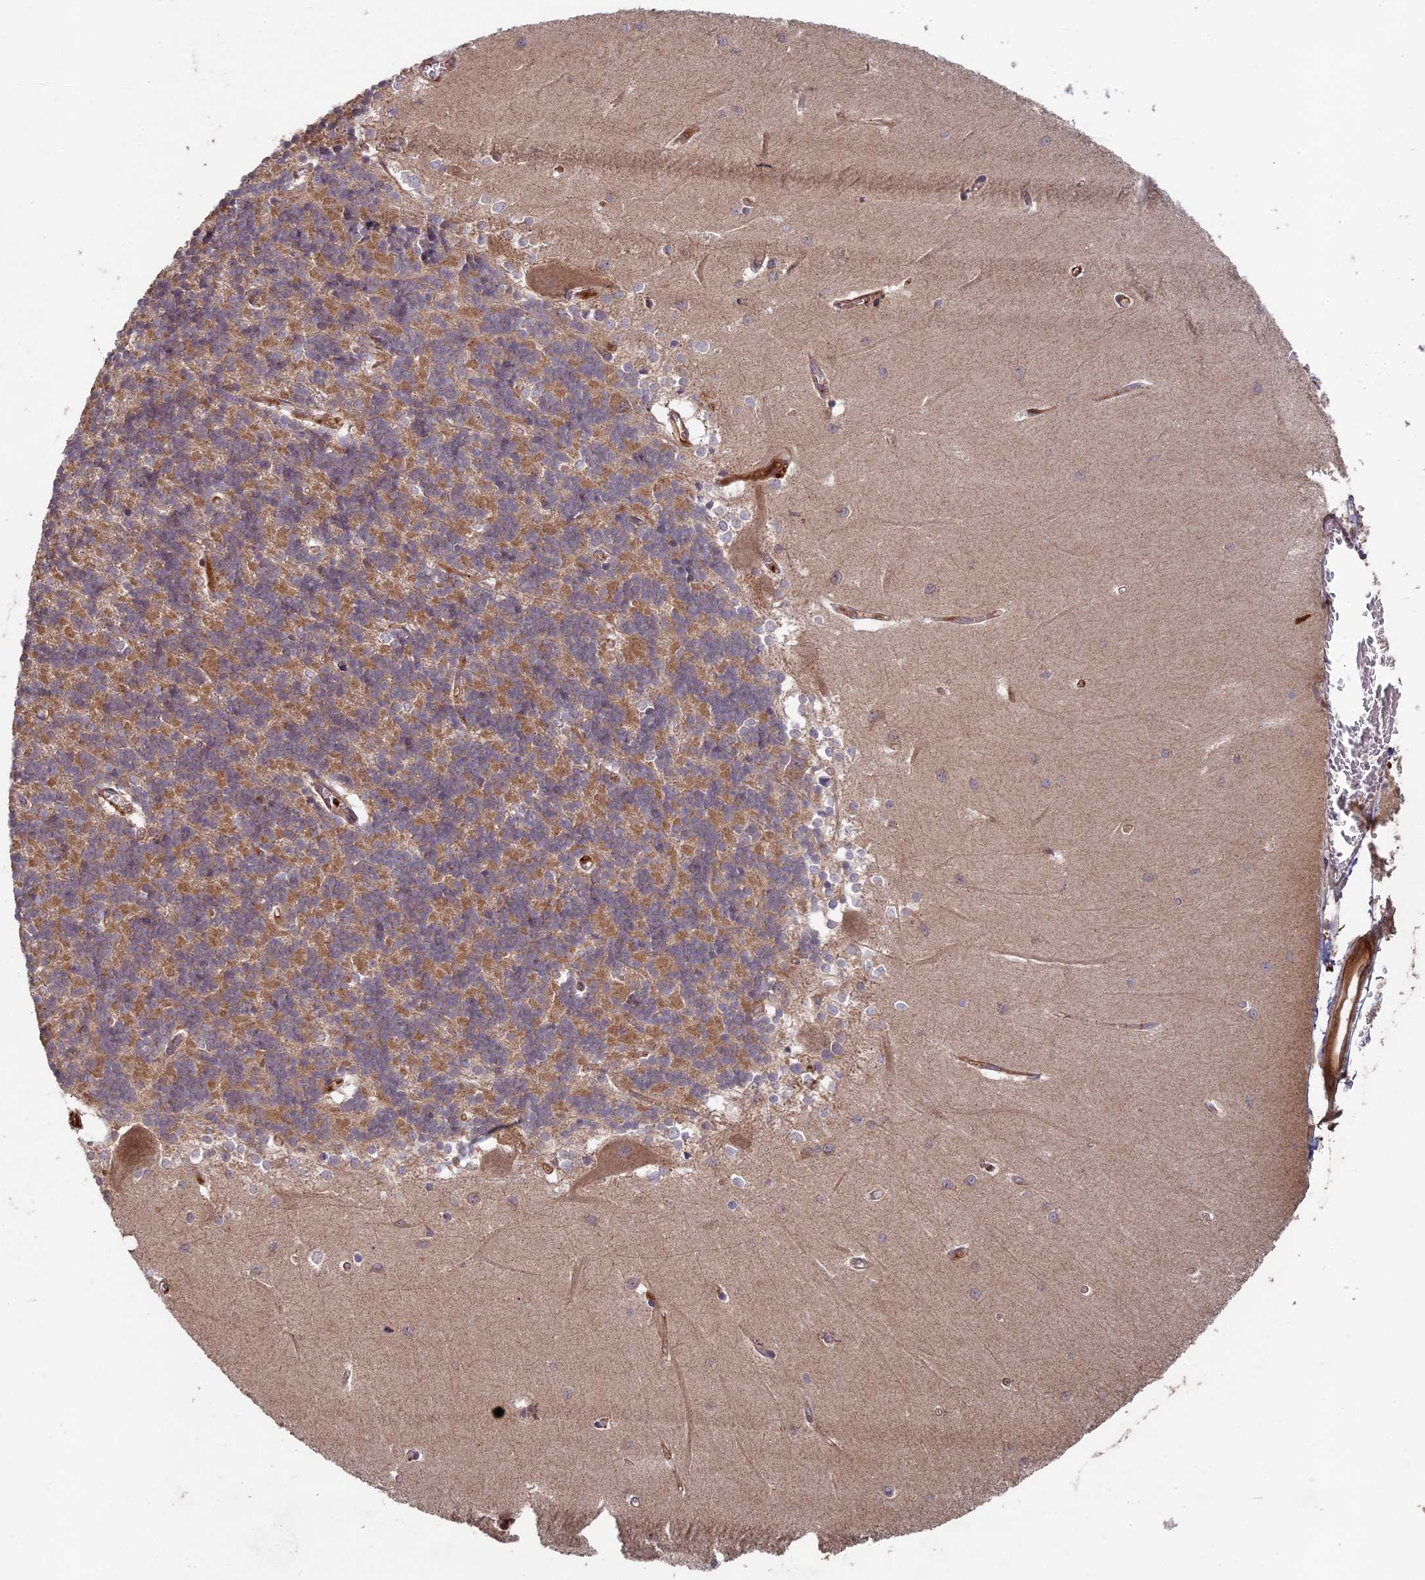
{"staining": {"intensity": "moderate", "quantity": "25%-75%", "location": "cytoplasmic/membranous"}, "tissue": "cerebellum", "cell_type": "Cells in granular layer", "image_type": "normal", "snomed": [{"axis": "morphology", "description": "Normal tissue, NOS"}, {"axis": "topography", "description": "Cerebellum"}], "caption": "Normal cerebellum reveals moderate cytoplasmic/membranous expression in about 25%-75% of cells in granular layer.", "gene": "RCCD1", "patient": {"sex": "male", "age": 37}}